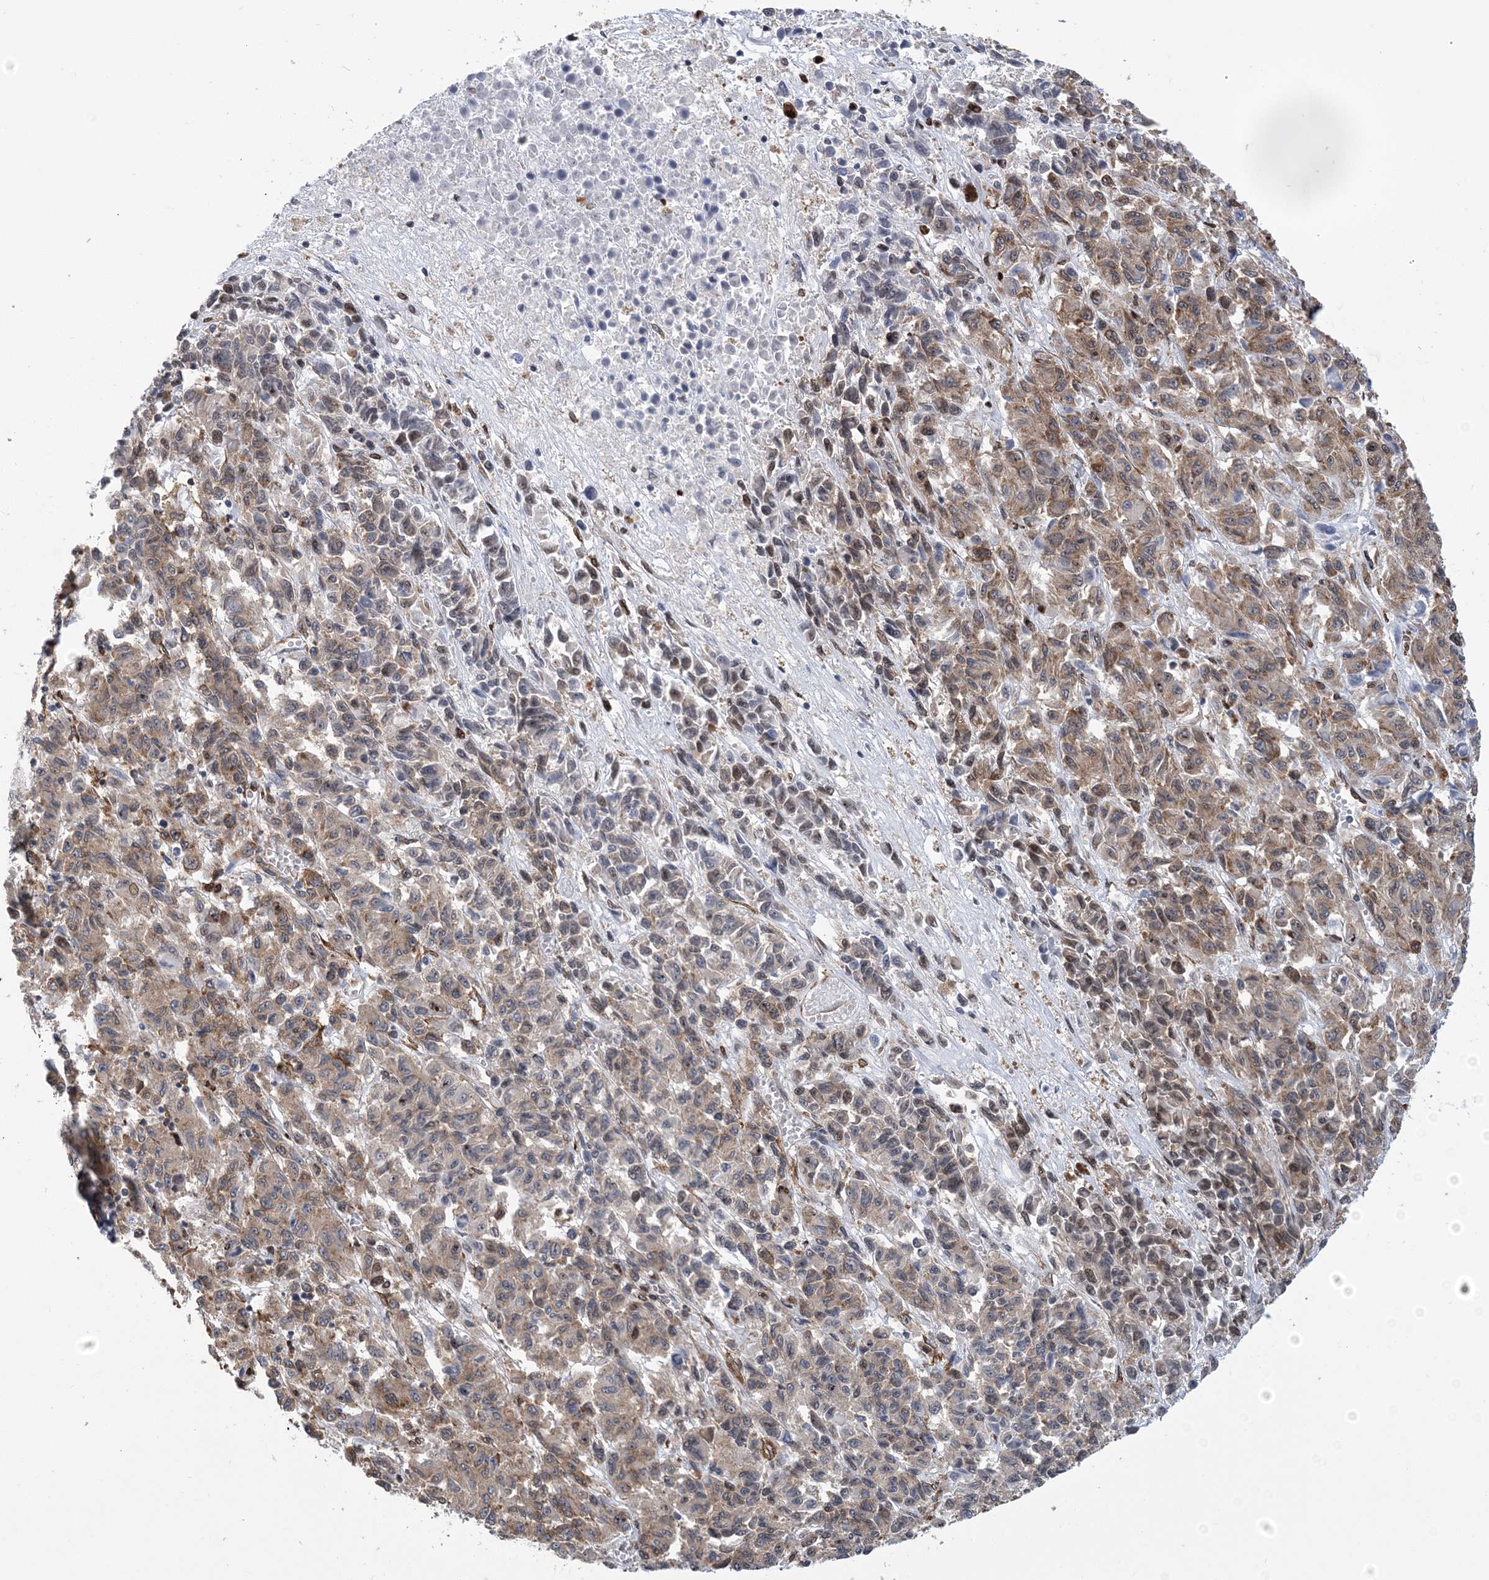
{"staining": {"intensity": "weak", "quantity": "25%-75%", "location": "cytoplasmic/membranous"}, "tissue": "melanoma", "cell_type": "Tumor cells", "image_type": "cancer", "snomed": [{"axis": "morphology", "description": "Malignant melanoma, Metastatic site"}, {"axis": "topography", "description": "Lung"}], "caption": "Malignant melanoma (metastatic site) stained for a protein displays weak cytoplasmic/membranous positivity in tumor cells.", "gene": "PHF1", "patient": {"sex": "male", "age": 64}}